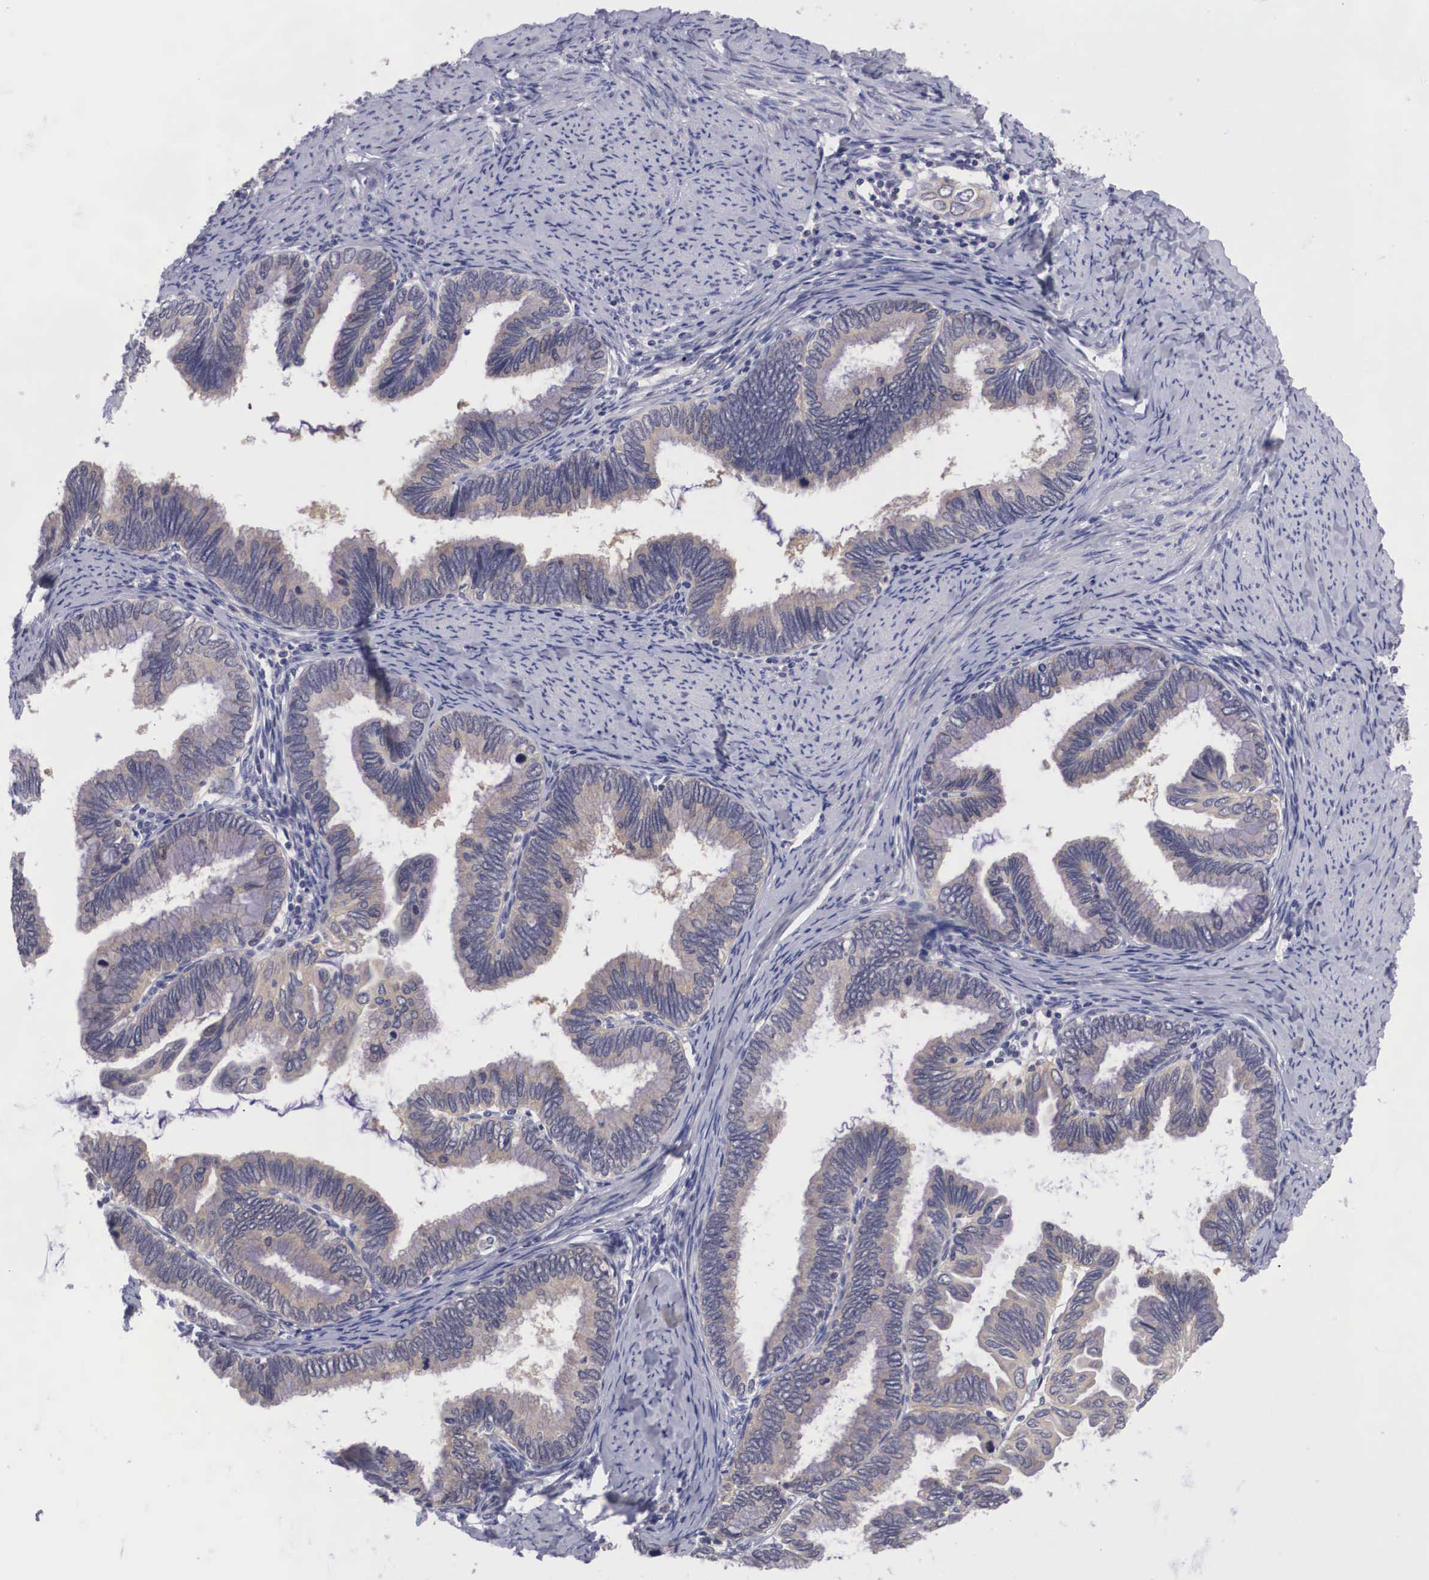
{"staining": {"intensity": "negative", "quantity": "none", "location": "none"}, "tissue": "cervical cancer", "cell_type": "Tumor cells", "image_type": "cancer", "snomed": [{"axis": "morphology", "description": "Adenocarcinoma, NOS"}, {"axis": "topography", "description": "Cervix"}], "caption": "There is no significant expression in tumor cells of adenocarcinoma (cervical). (IHC, brightfield microscopy, high magnification).", "gene": "GRIPAP1", "patient": {"sex": "female", "age": 49}}